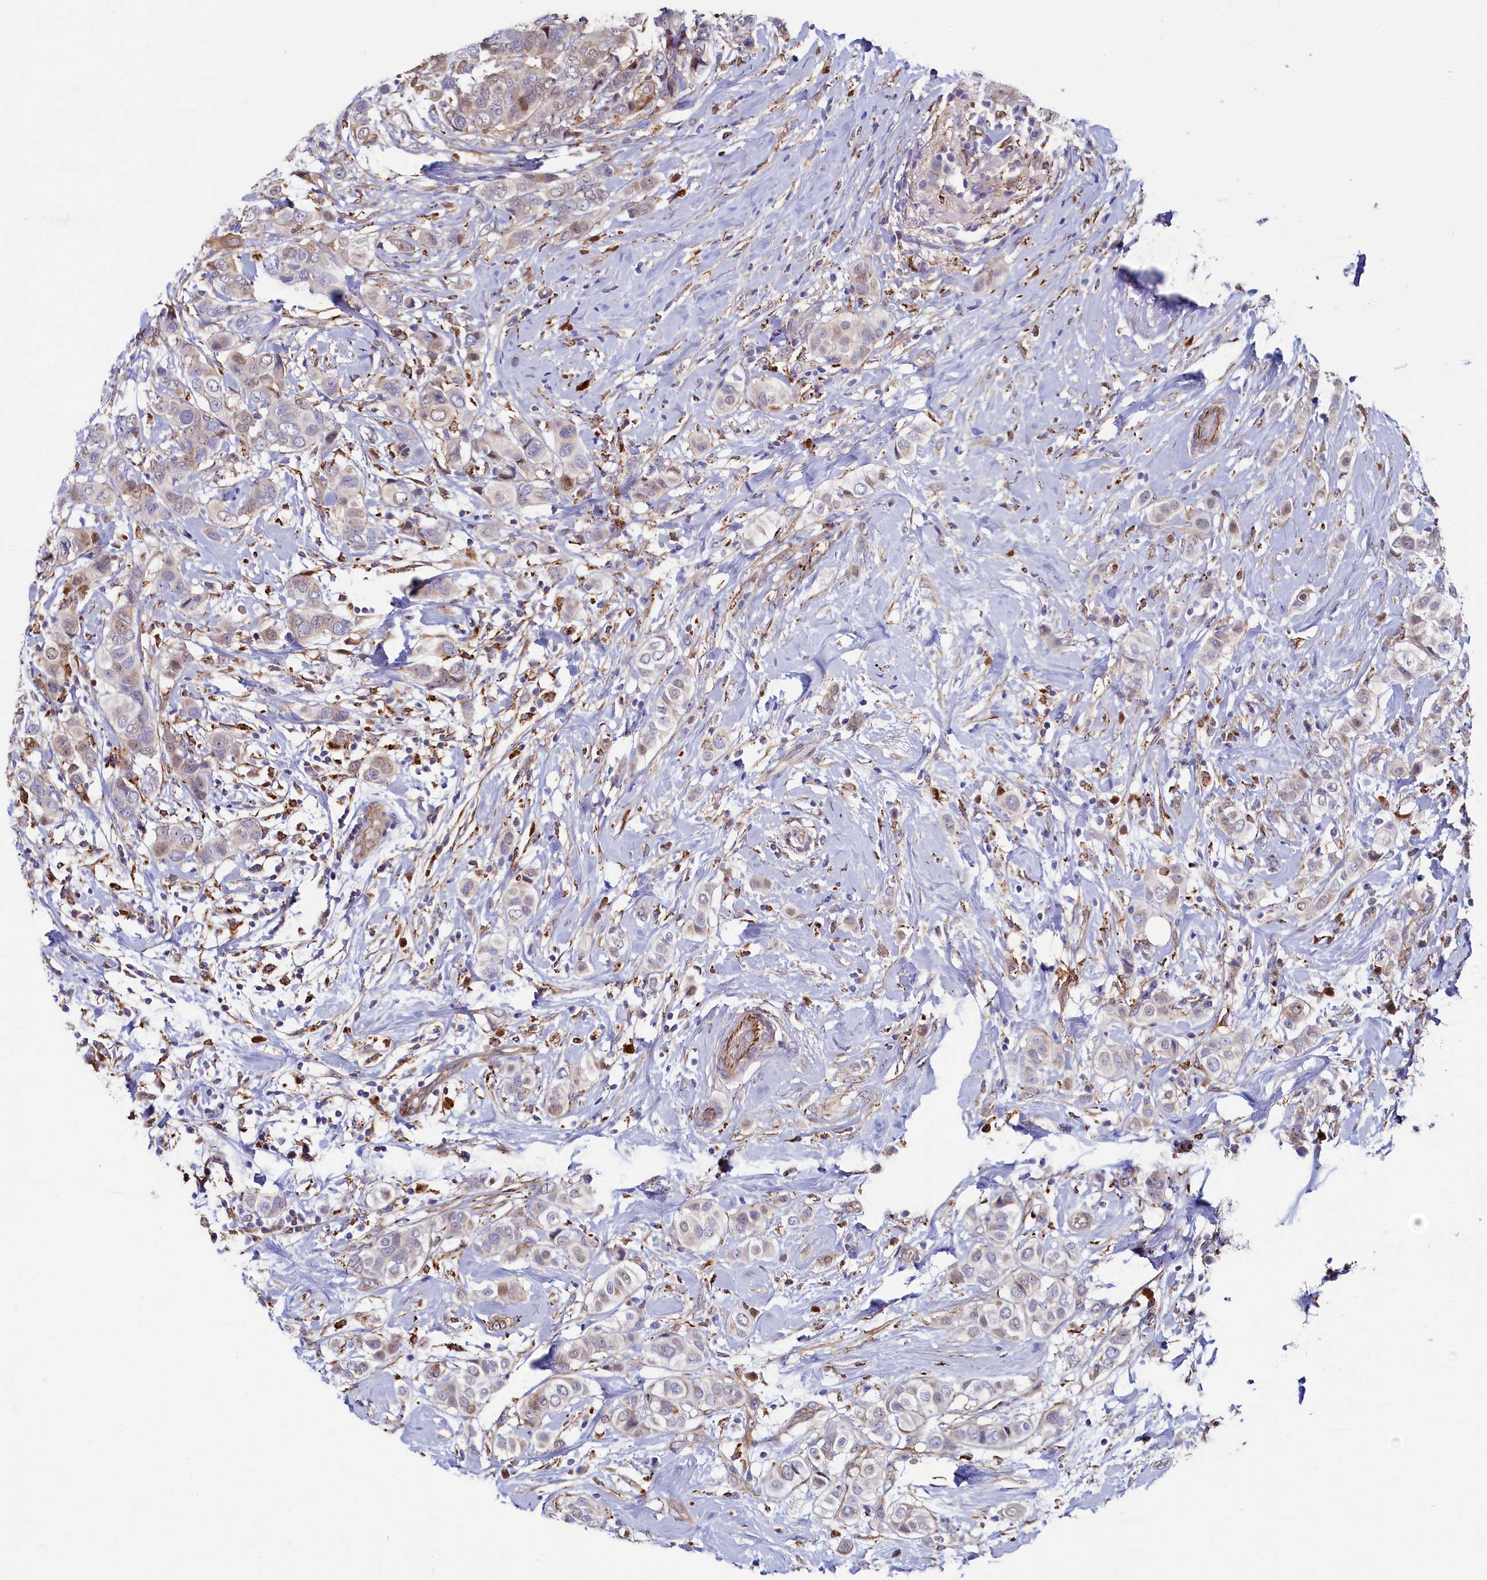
{"staining": {"intensity": "weak", "quantity": "25%-75%", "location": "cytoplasmic/membranous,nuclear"}, "tissue": "breast cancer", "cell_type": "Tumor cells", "image_type": "cancer", "snomed": [{"axis": "morphology", "description": "Lobular carcinoma"}, {"axis": "topography", "description": "Breast"}], "caption": "Weak cytoplasmic/membranous and nuclear positivity is present in approximately 25%-75% of tumor cells in breast cancer (lobular carcinoma).", "gene": "ASTE1", "patient": {"sex": "female", "age": 51}}